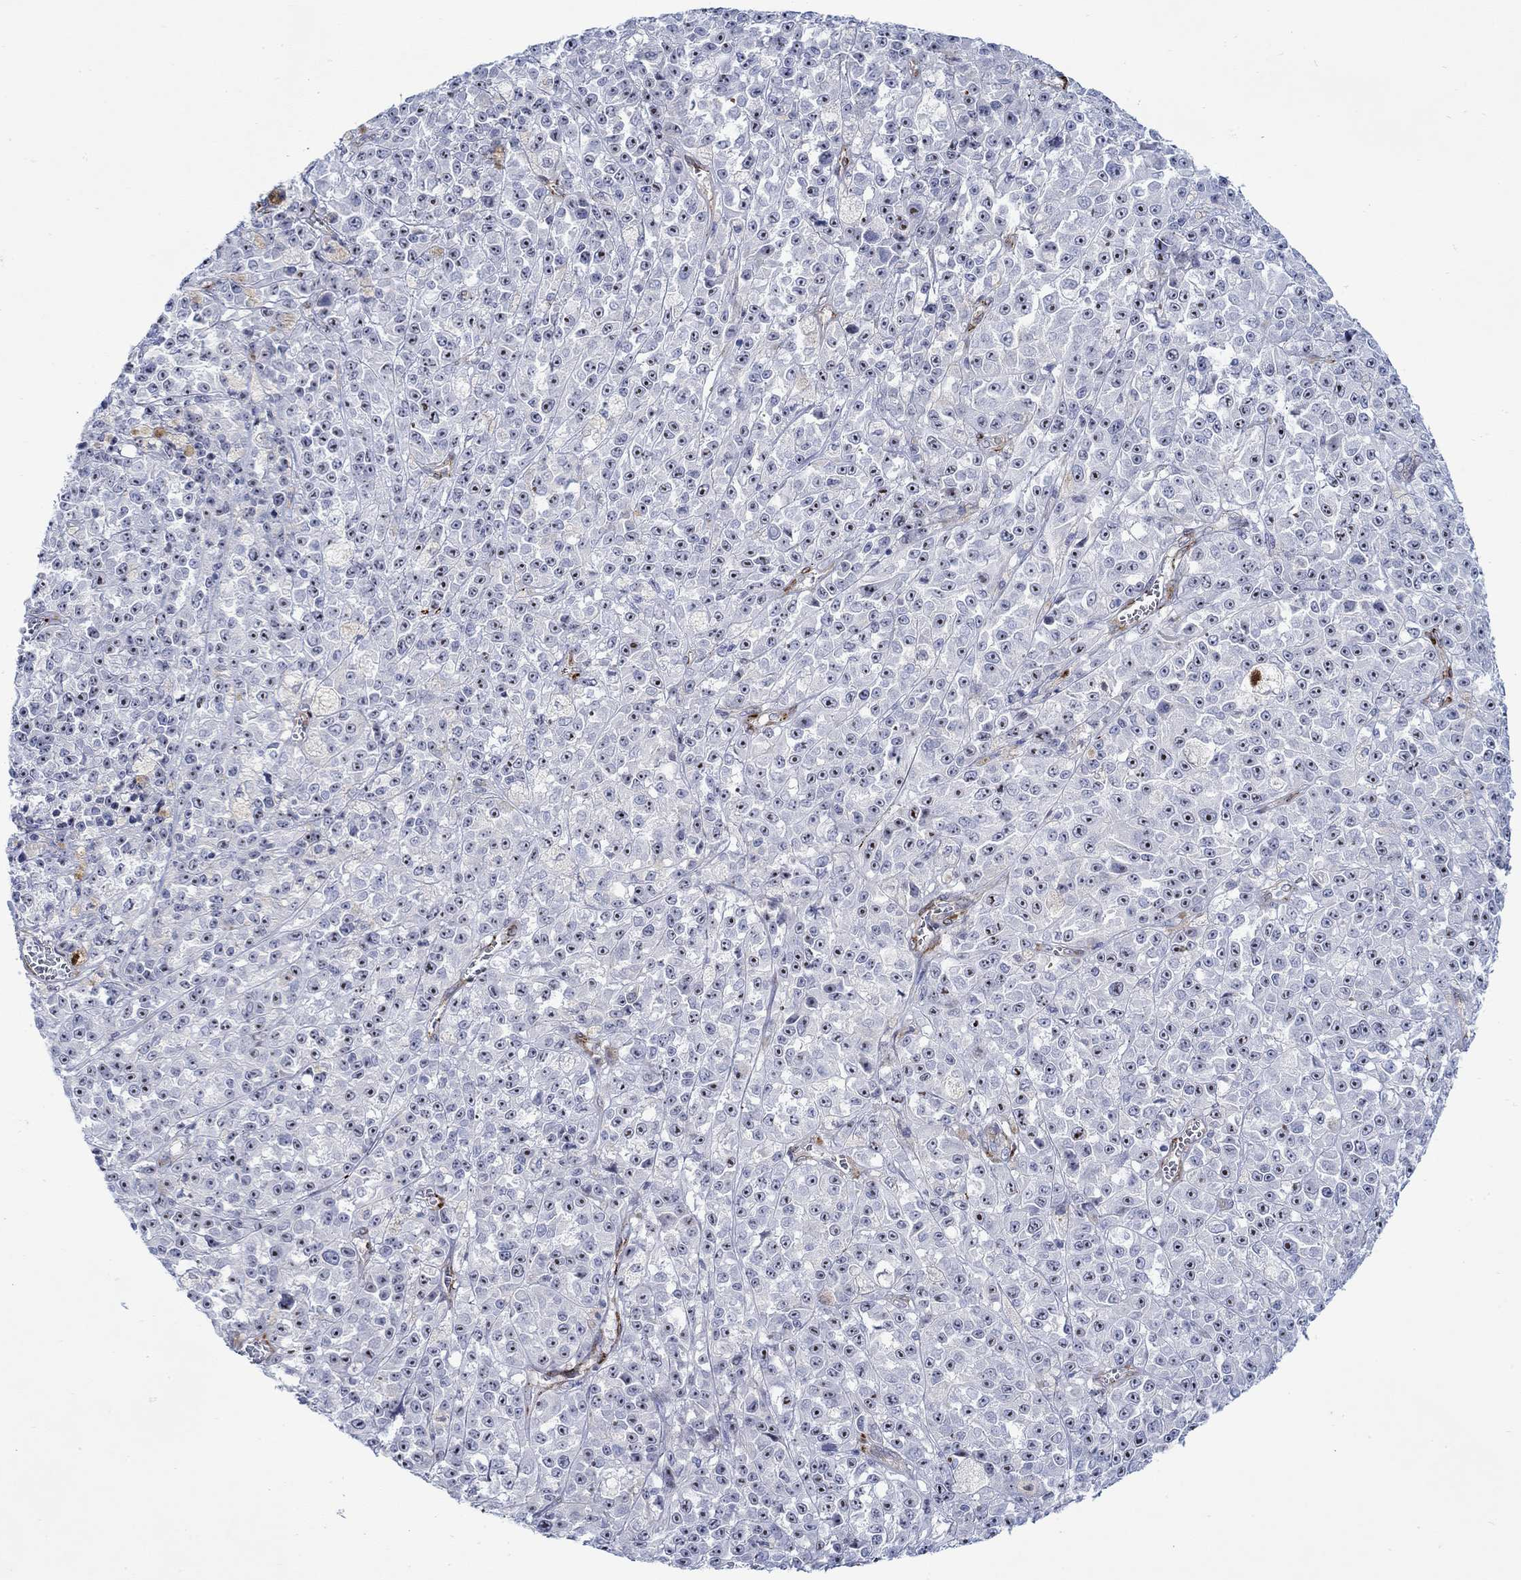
{"staining": {"intensity": "negative", "quantity": "none", "location": "none"}, "tissue": "melanoma", "cell_type": "Tumor cells", "image_type": "cancer", "snomed": [{"axis": "morphology", "description": "Malignant melanoma, NOS"}, {"axis": "topography", "description": "Skin"}], "caption": "This is a image of immunohistochemistry staining of melanoma, which shows no expression in tumor cells.", "gene": "KSR2", "patient": {"sex": "female", "age": 58}}